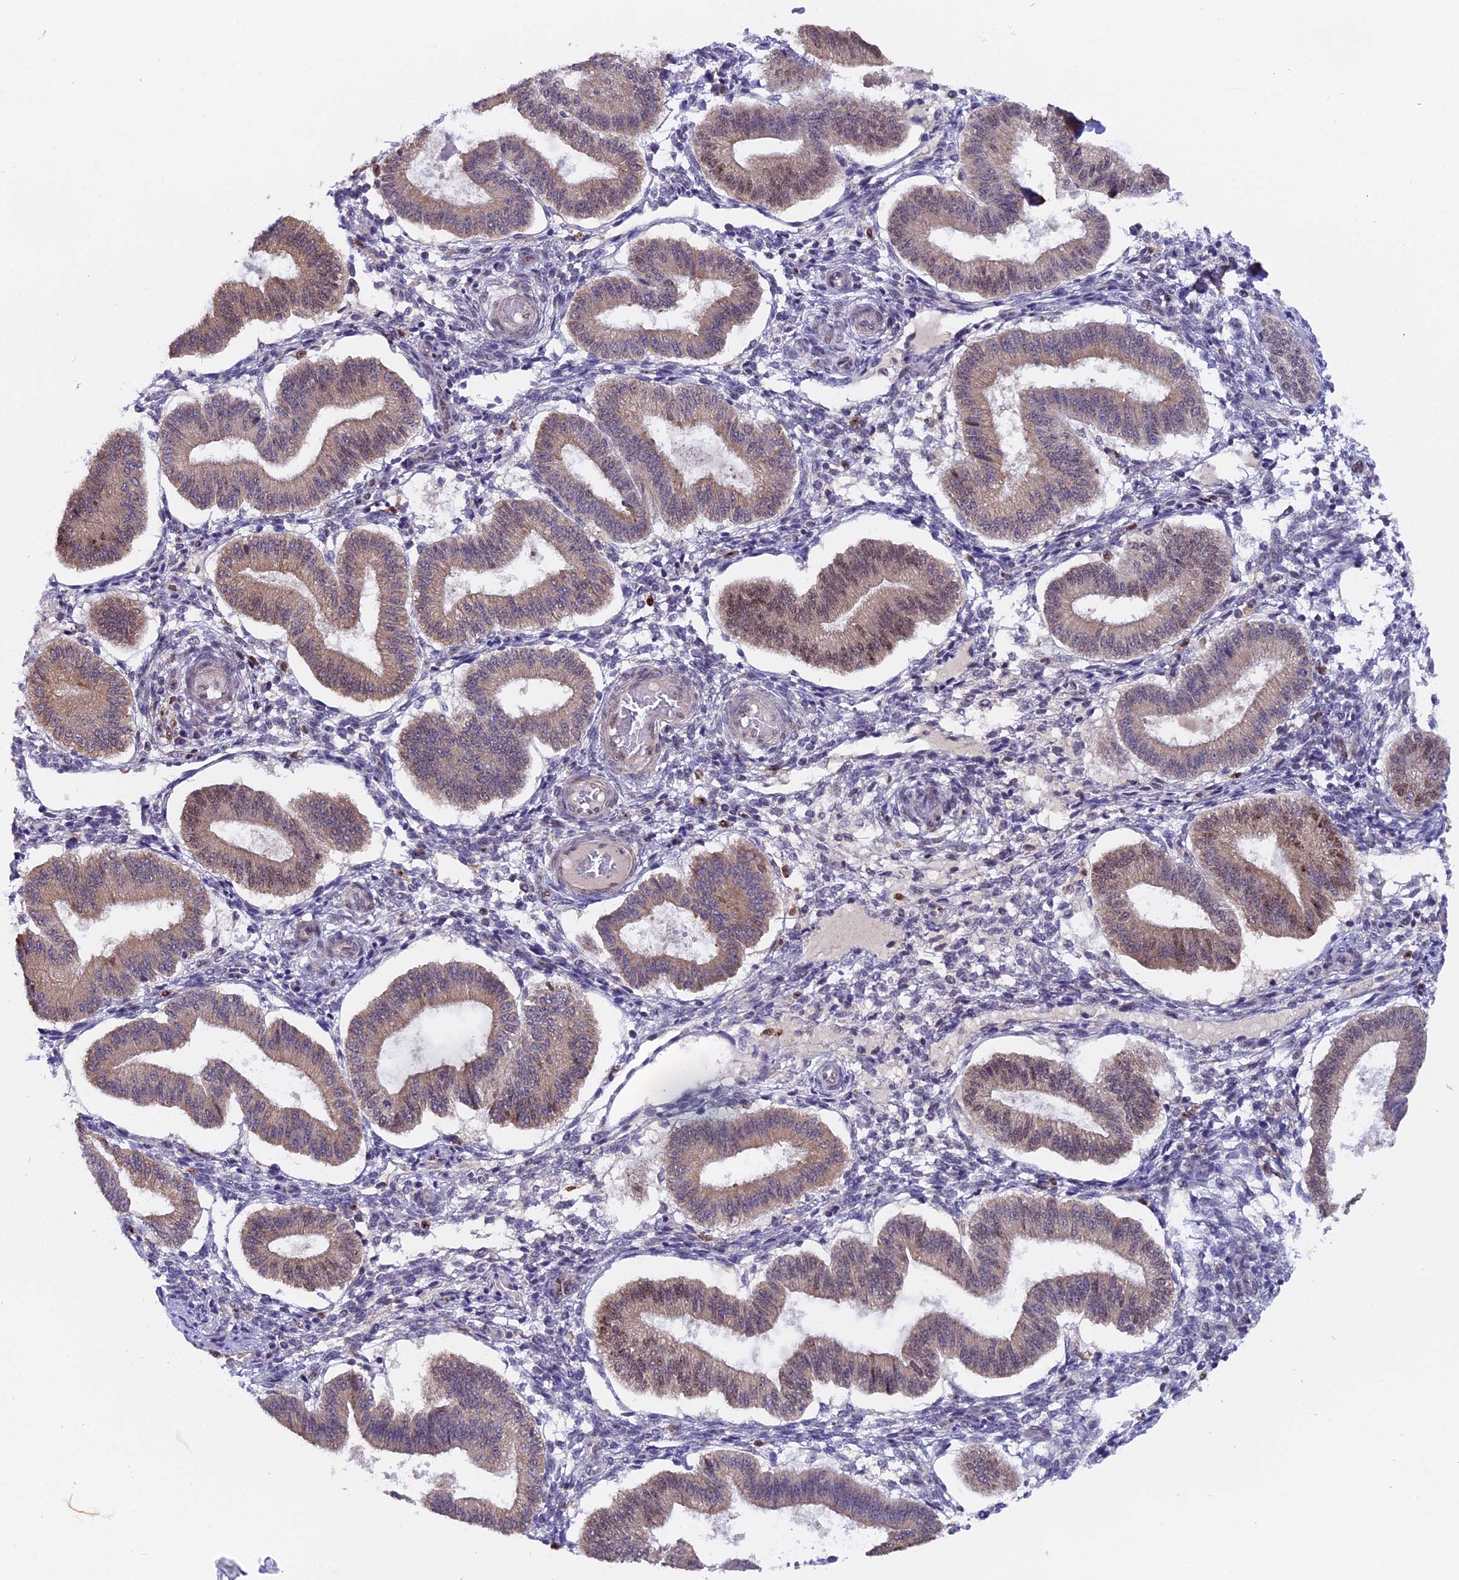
{"staining": {"intensity": "weak", "quantity": "<25%", "location": "nuclear"}, "tissue": "endometrium", "cell_type": "Cells in endometrial stroma", "image_type": "normal", "snomed": [{"axis": "morphology", "description": "Normal tissue, NOS"}, {"axis": "topography", "description": "Endometrium"}], "caption": "Immunohistochemistry image of benign endometrium stained for a protein (brown), which shows no staining in cells in endometrial stroma.", "gene": "FAM118B", "patient": {"sex": "female", "age": 39}}